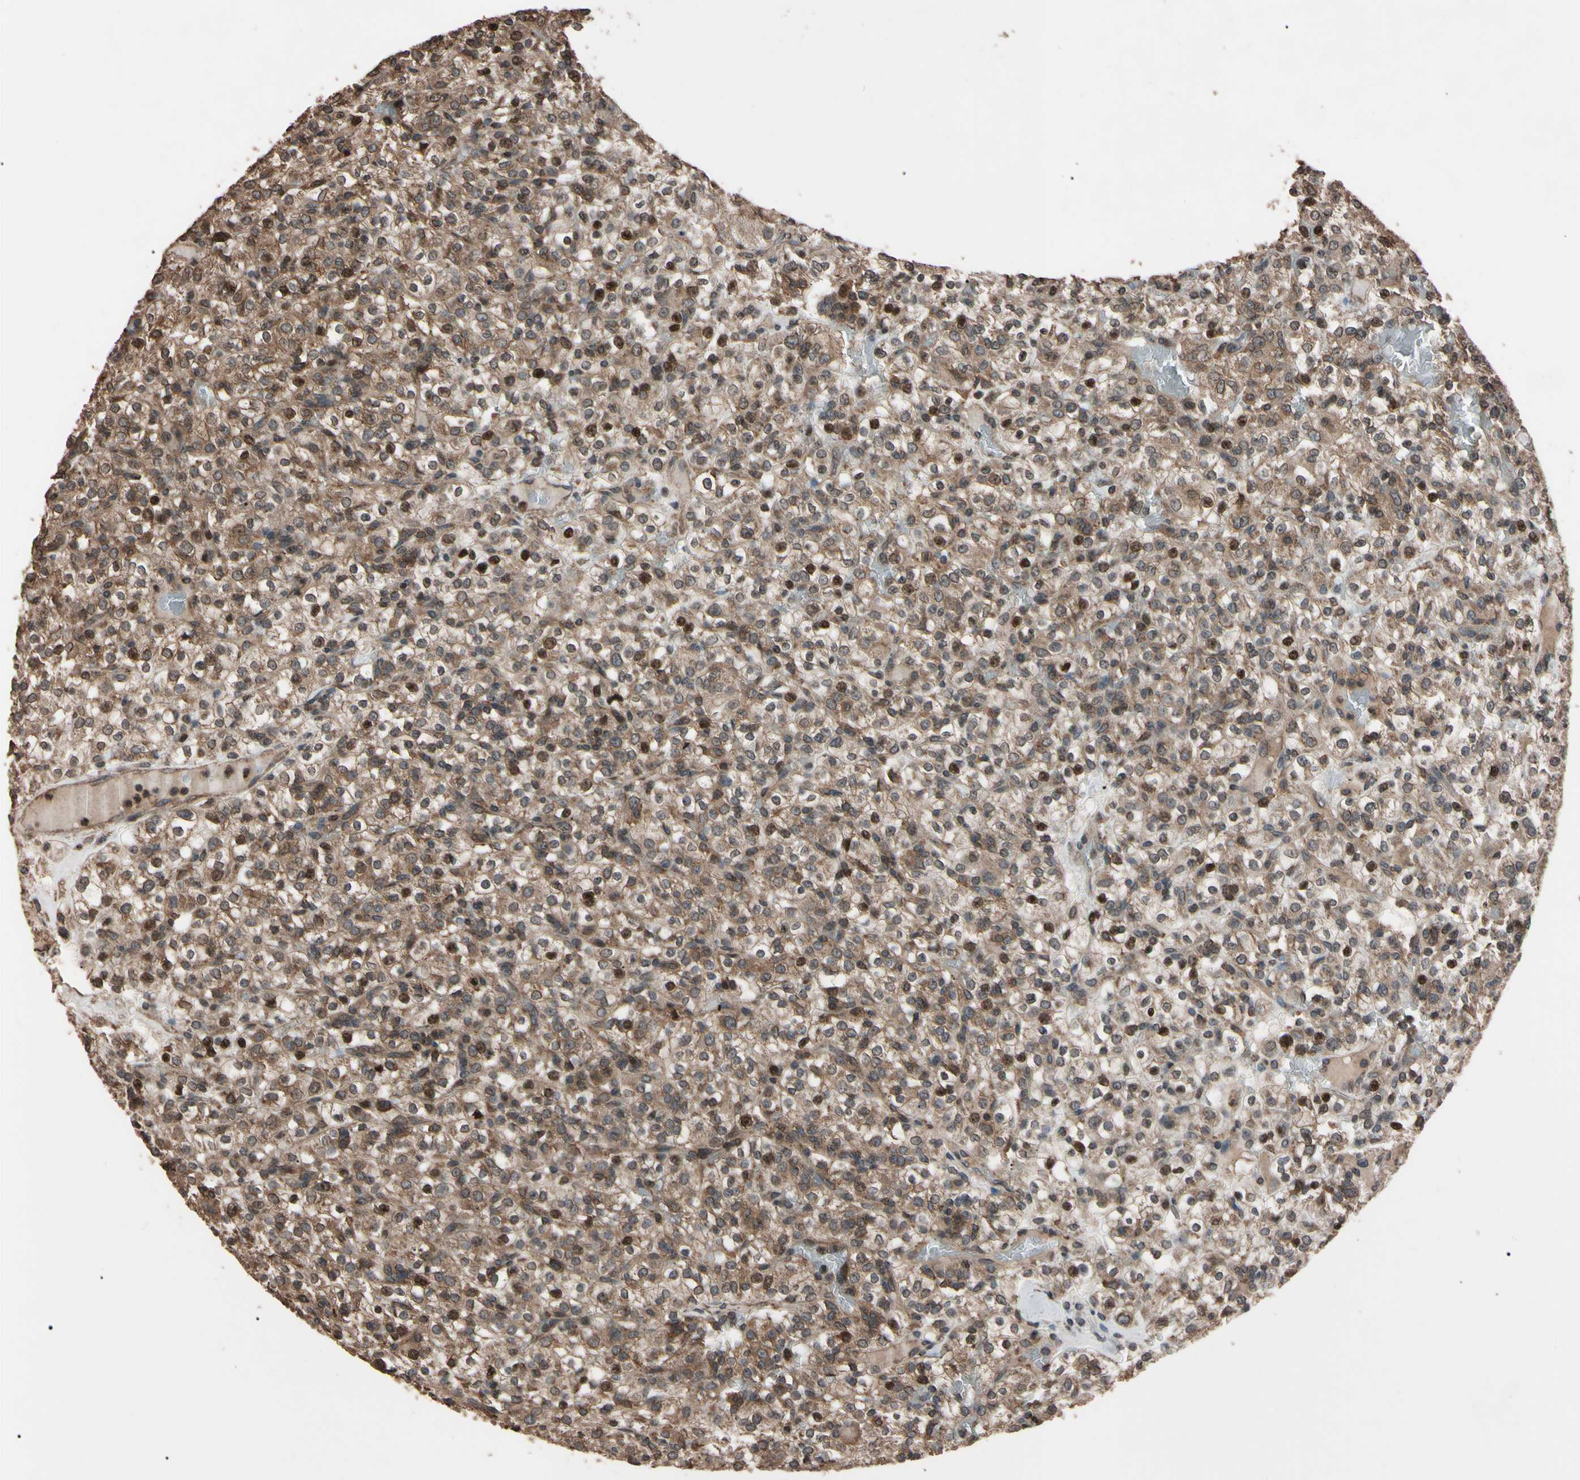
{"staining": {"intensity": "moderate", "quantity": "25%-75%", "location": "cytoplasmic/membranous,nuclear"}, "tissue": "renal cancer", "cell_type": "Tumor cells", "image_type": "cancer", "snomed": [{"axis": "morphology", "description": "Normal tissue, NOS"}, {"axis": "morphology", "description": "Adenocarcinoma, NOS"}, {"axis": "topography", "description": "Kidney"}], "caption": "The photomicrograph demonstrates staining of renal adenocarcinoma, revealing moderate cytoplasmic/membranous and nuclear protein staining (brown color) within tumor cells. The protein is shown in brown color, while the nuclei are stained blue.", "gene": "TNFRSF1A", "patient": {"sex": "female", "age": 72}}